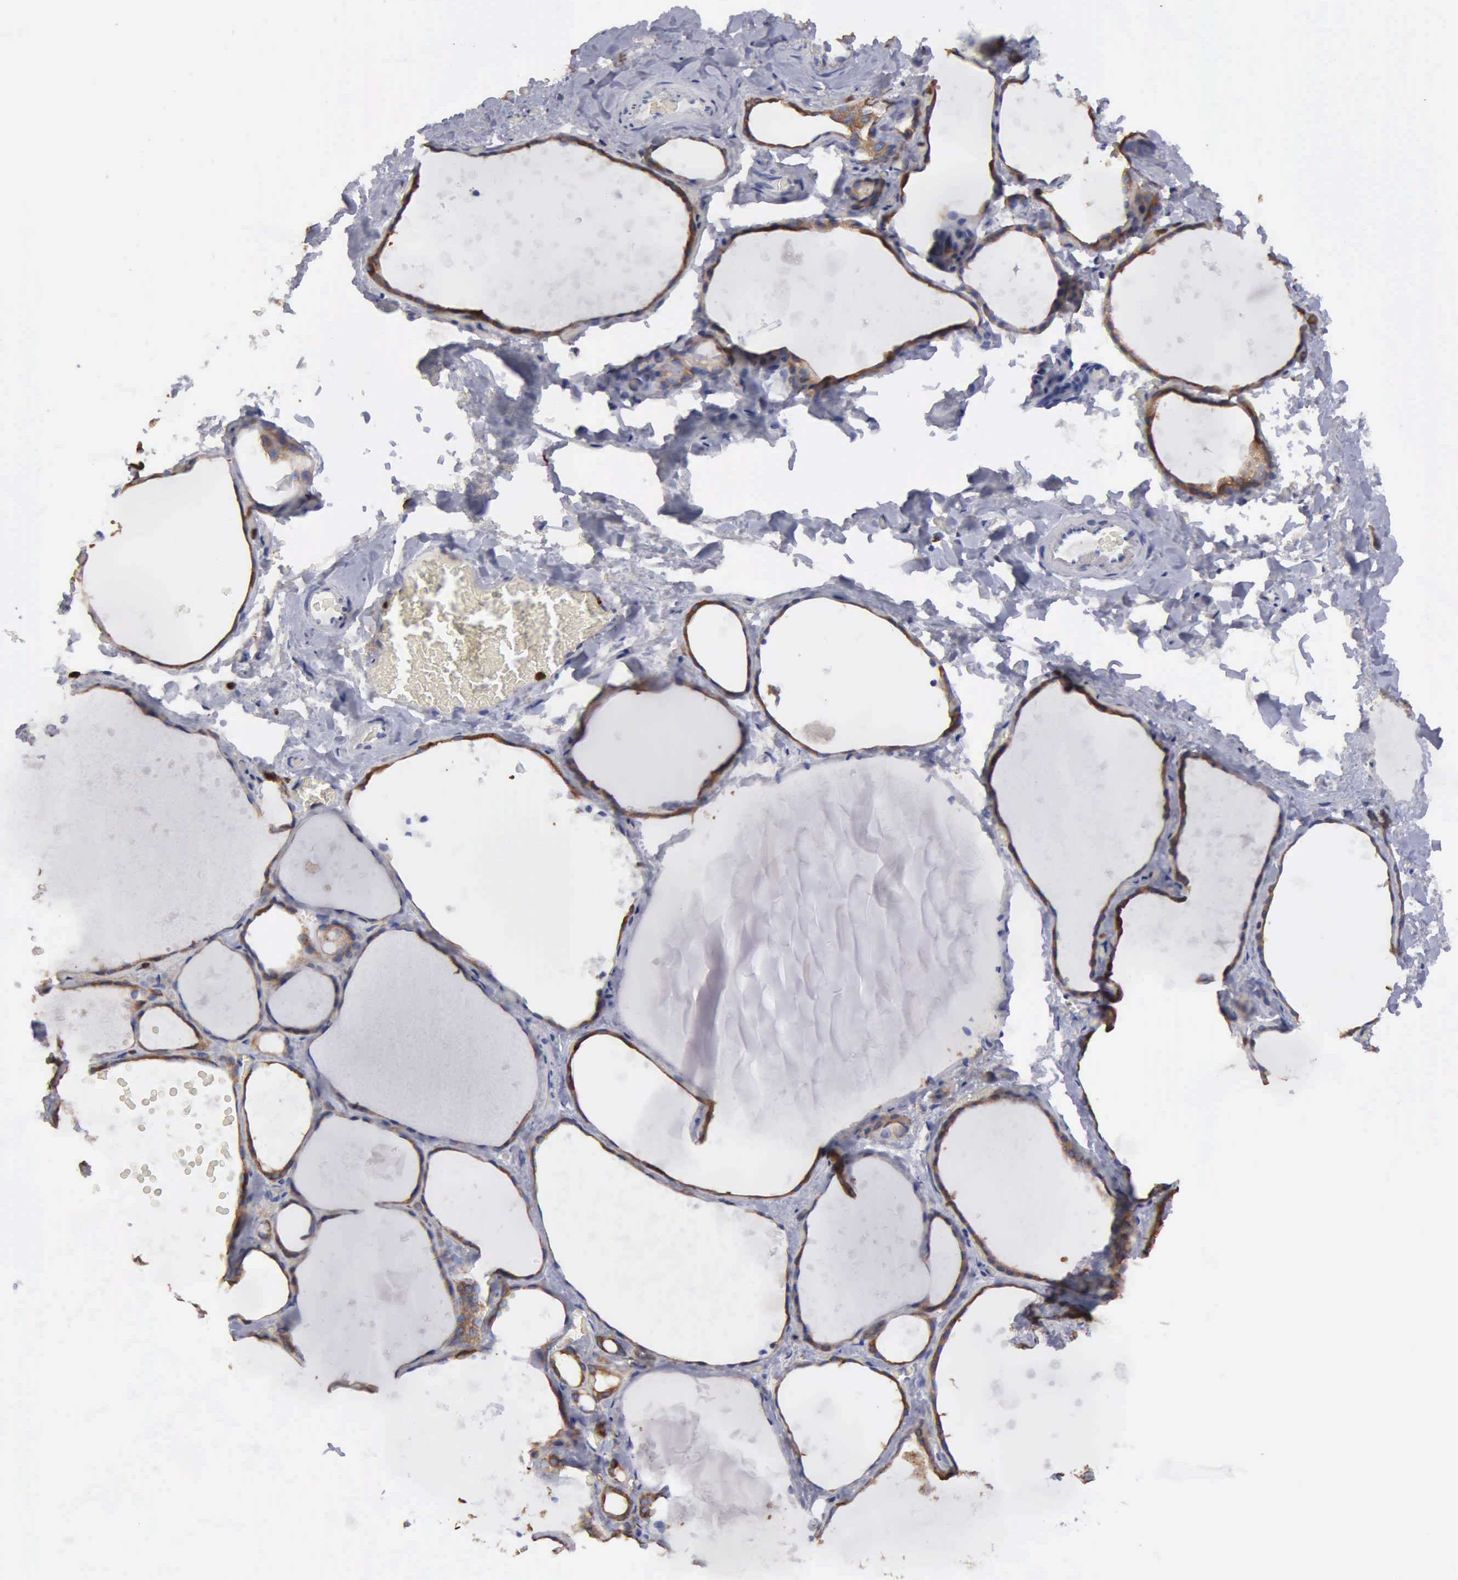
{"staining": {"intensity": "moderate", "quantity": ">75%", "location": "cytoplasmic/membranous"}, "tissue": "thyroid gland", "cell_type": "Glandular cells", "image_type": "normal", "snomed": [{"axis": "morphology", "description": "Normal tissue, NOS"}, {"axis": "topography", "description": "Thyroid gland"}], "caption": "This micrograph reveals IHC staining of benign human thyroid gland, with medium moderate cytoplasmic/membranous expression in approximately >75% of glandular cells.", "gene": "G6PD", "patient": {"sex": "male", "age": 76}}